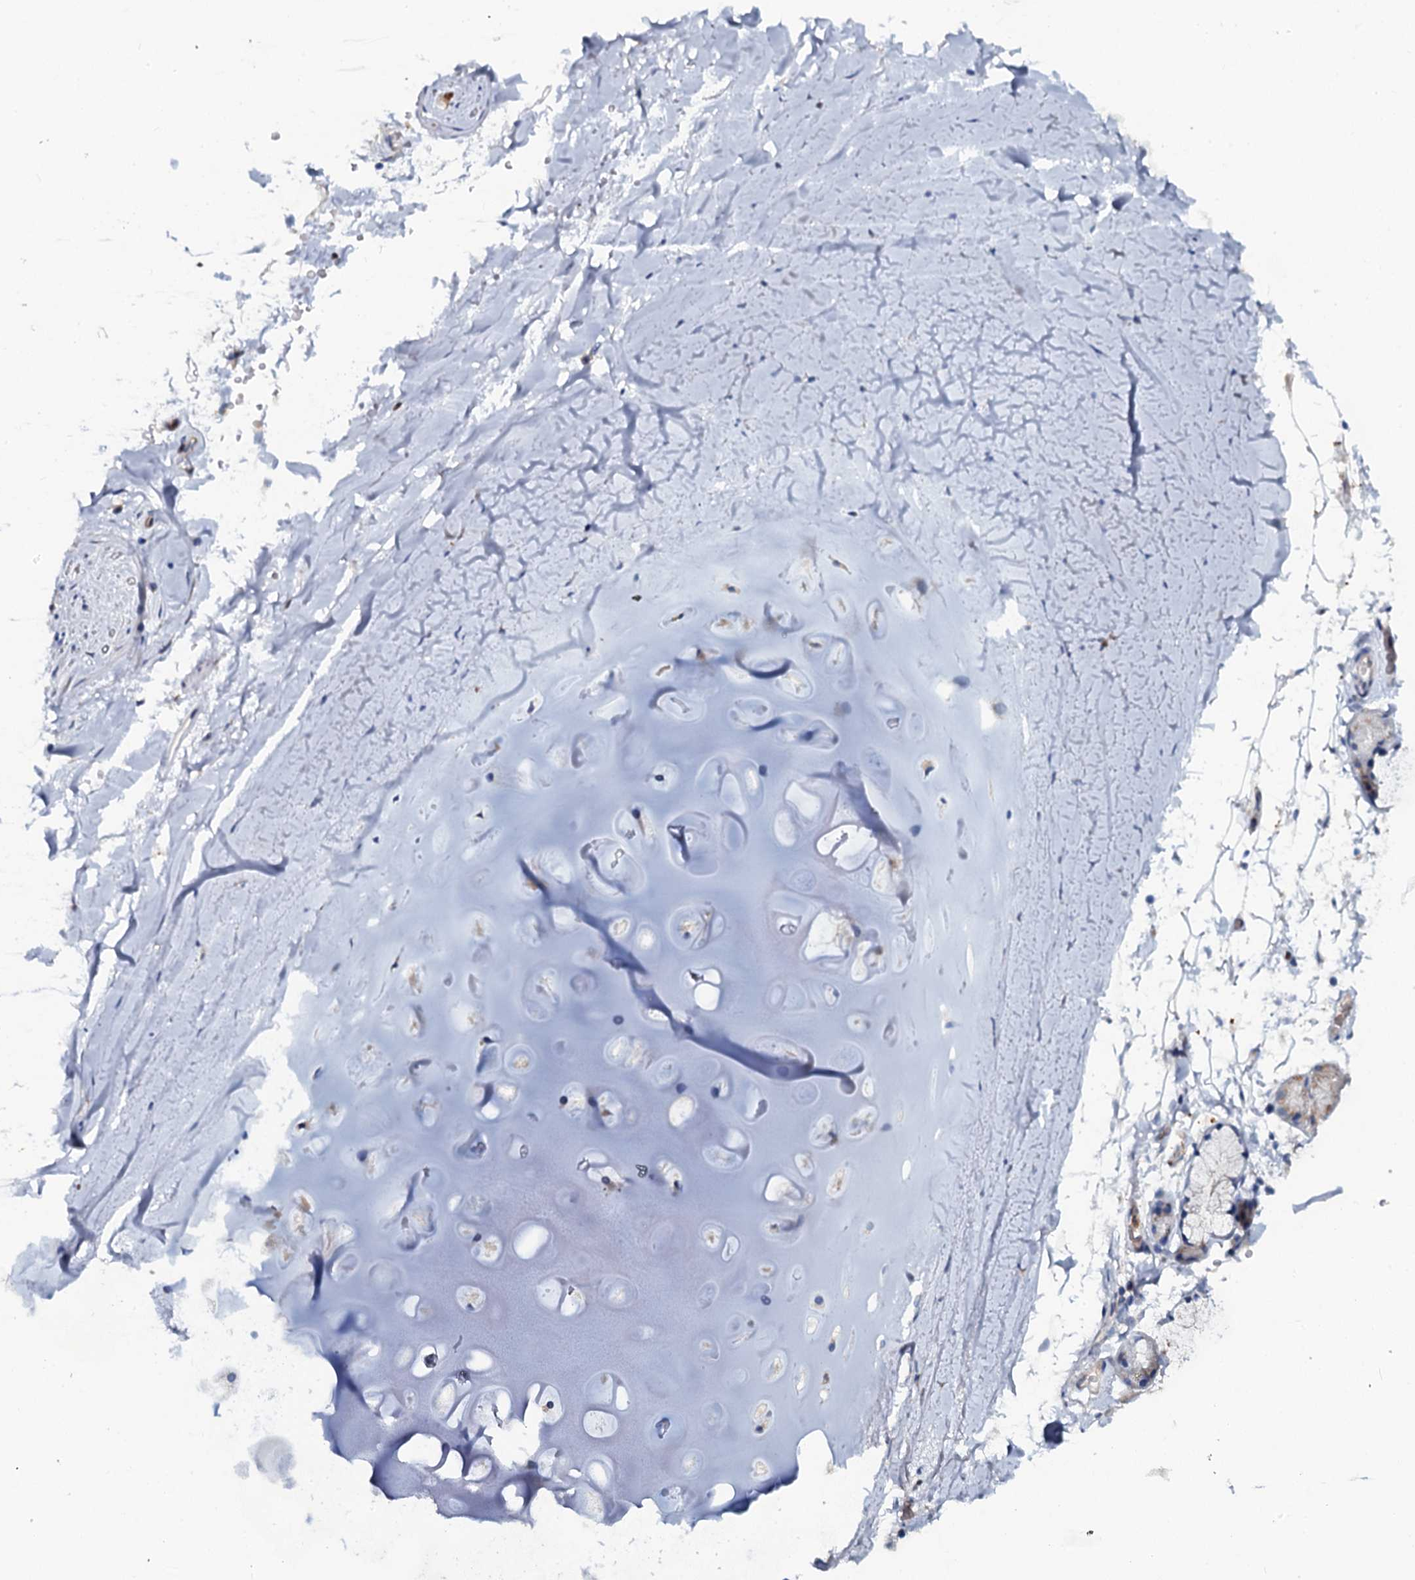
{"staining": {"intensity": "negative", "quantity": "none", "location": "none"}, "tissue": "adipose tissue", "cell_type": "Adipocytes", "image_type": "normal", "snomed": [{"axis": "morphology", "description": "Normal tissue, NOS"}, {"axis": "topography", "description": "Lymph node"}, {"axis": "topography", "description": "Bronchus"}], "caption": "An immunohistochemistry photomicrograph of normal adipose tissue is shown. There is no staining in adipocytes of adipose tissue. The staining was performed using DAB (3,3'-diaminobenzidine) to visualize the protein expression in brown, while the nuclei were stained in blue with hematoxylin (Magnification: 20x).", "gene": "OTOL1", "patient": {"sex": "male", "age": 63}}